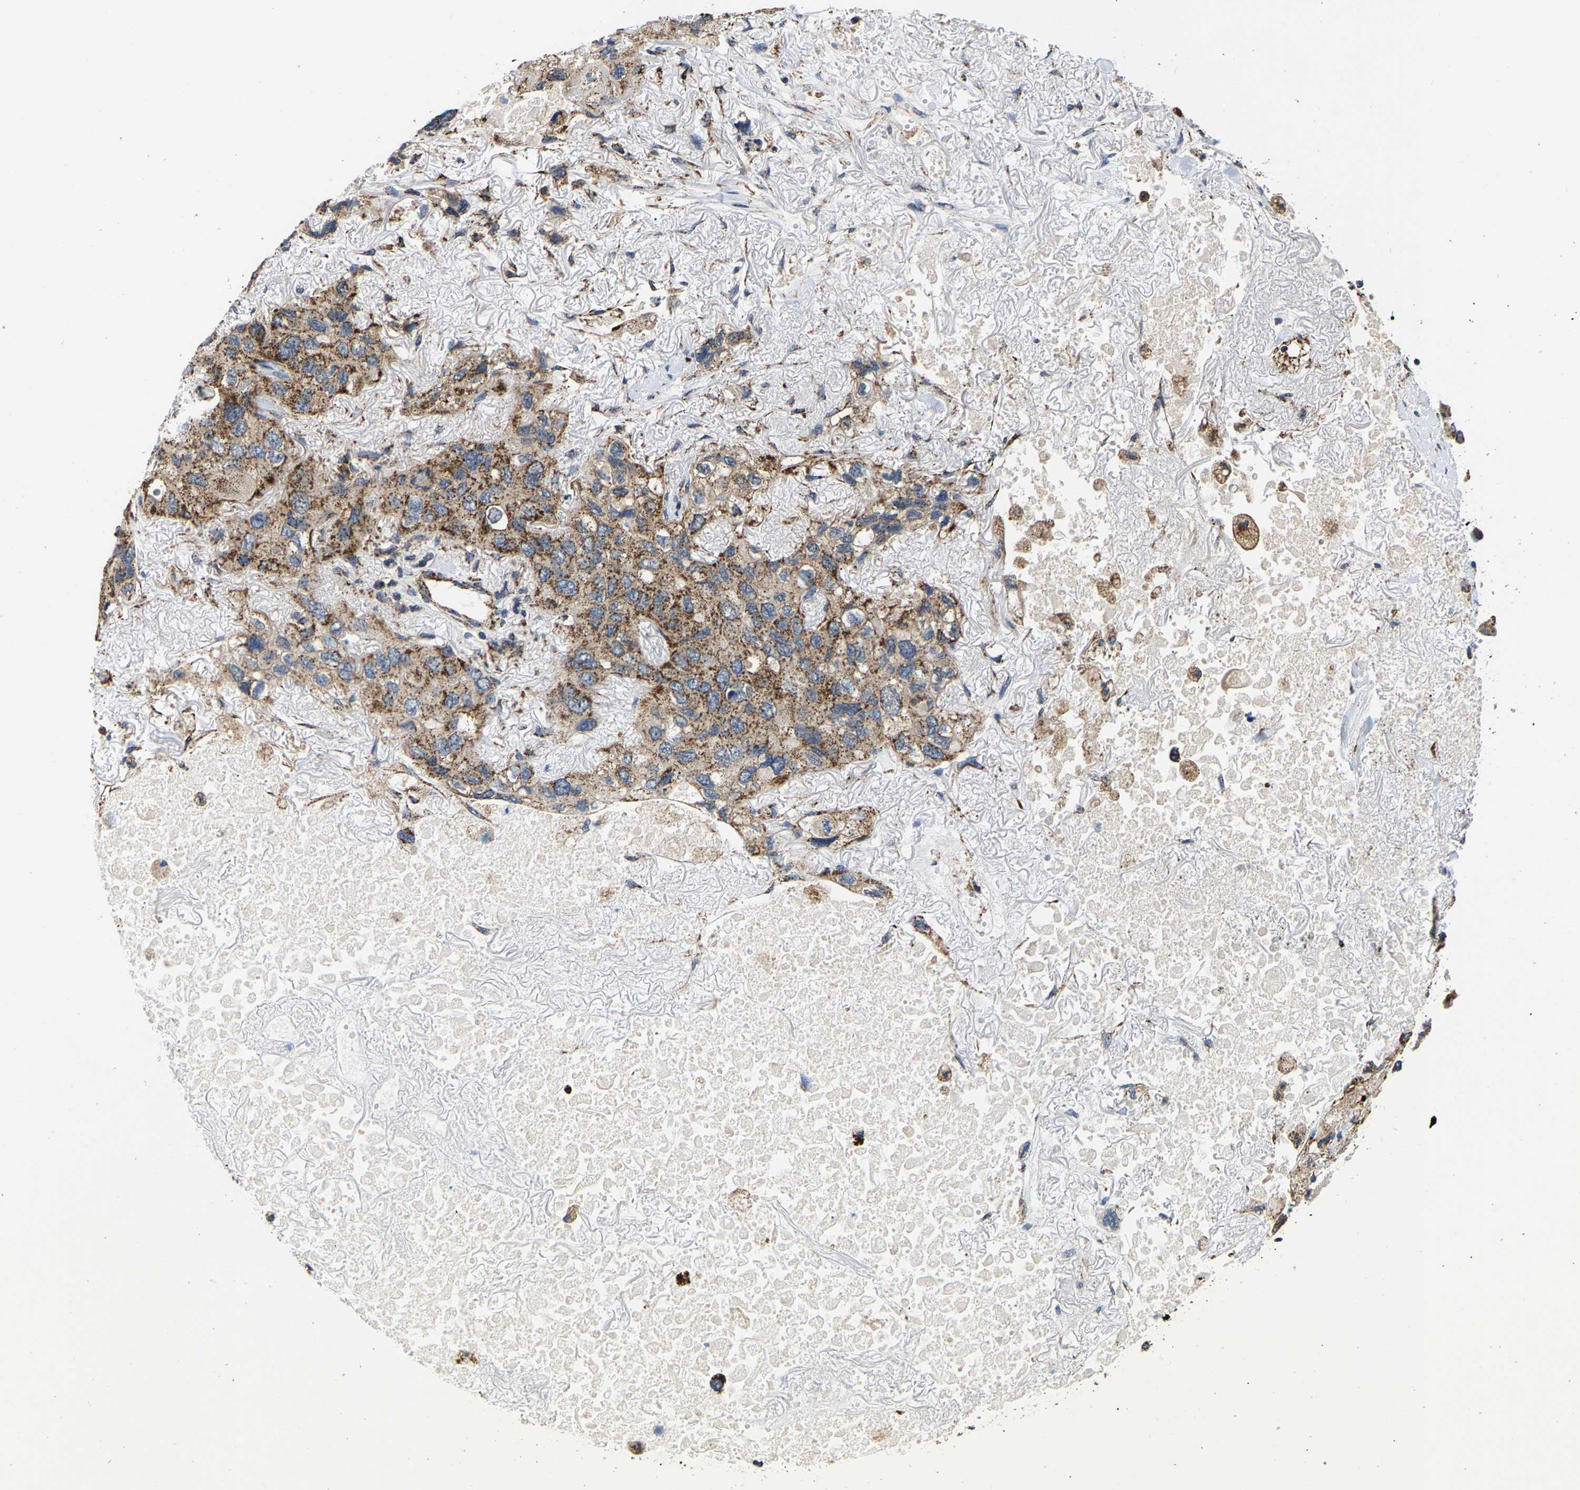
{"staining": {"intensity": "moderate", "quantity": ">75%", "location": "cytoplasmic/membranous"}, "tissue": "lung cancer", "cell_type": "Tumor cells", "image_type": "cancer", "snomed": [{"axis": "morphology", "description": "Squamous cell carcinoma, NOS"}, {"axis": "topography", "description": "Lung"}], "caption": "Lung squamous cell carcinoma was stained to show a protein in brown. There is medium levels of moderate cytoplasmic/membranous staining in about >75% of tumor cells.", "gene": "SHMT2", "patient": {"sex": "female", "age": 73}}